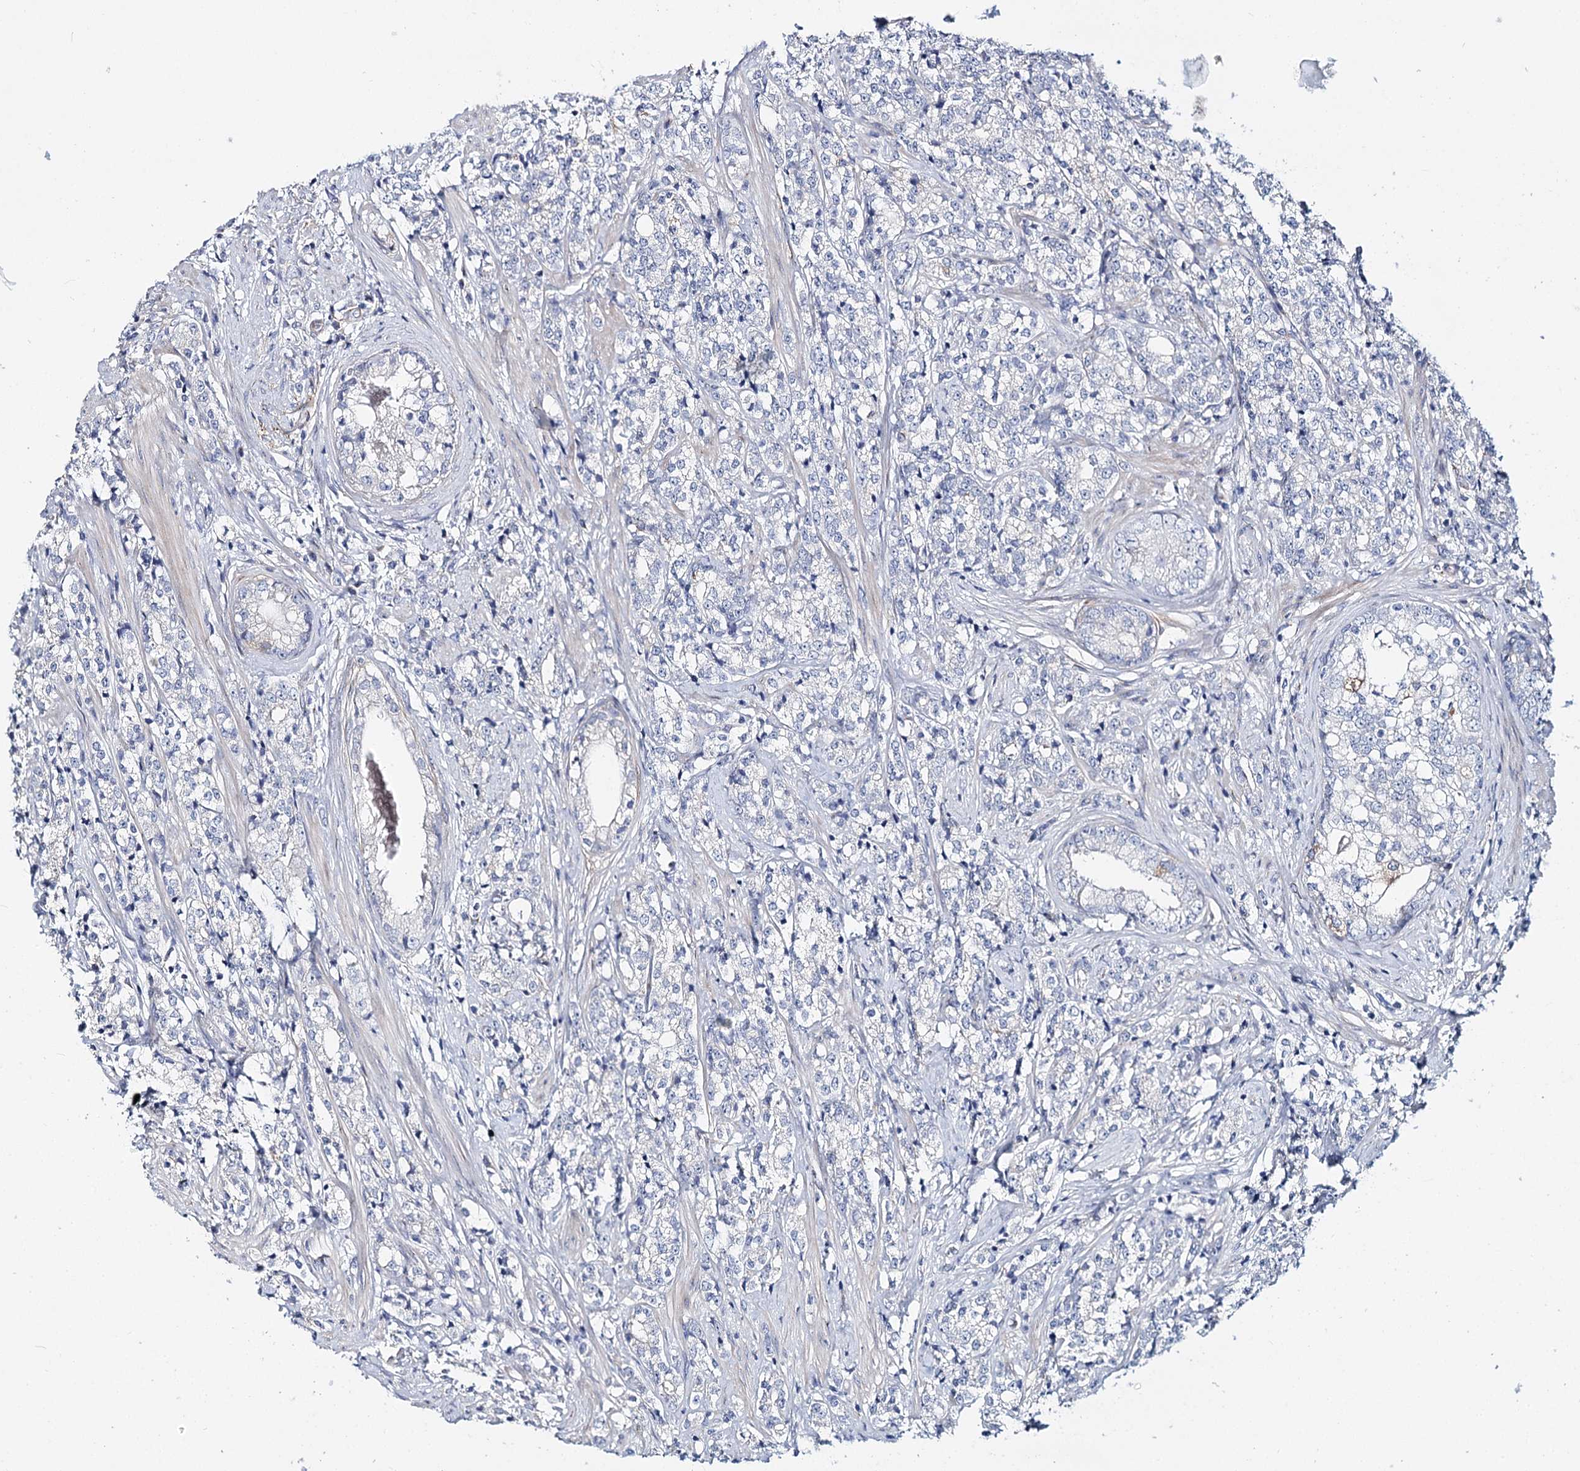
{"staining": {"intensity": "negative", "quantity": "none", "location": "none"}, "tissue": "prostate cancer", "cell_type": "Tumor cells", "image_type": "cancer", "snomed": [{"axis": "morphology", "description": "Adenocarcinoma, High grade"}, {"axis": "topography", "description": "Prostate"}], "caption": "Tumor cells show no significant protein positivity in prostate cancer (high-grade adenocarcinoma). (IHC, brightfield microscopy, high magnification).", "gene": "TEX12", "patient": {"sex": "male", "age": 69}}